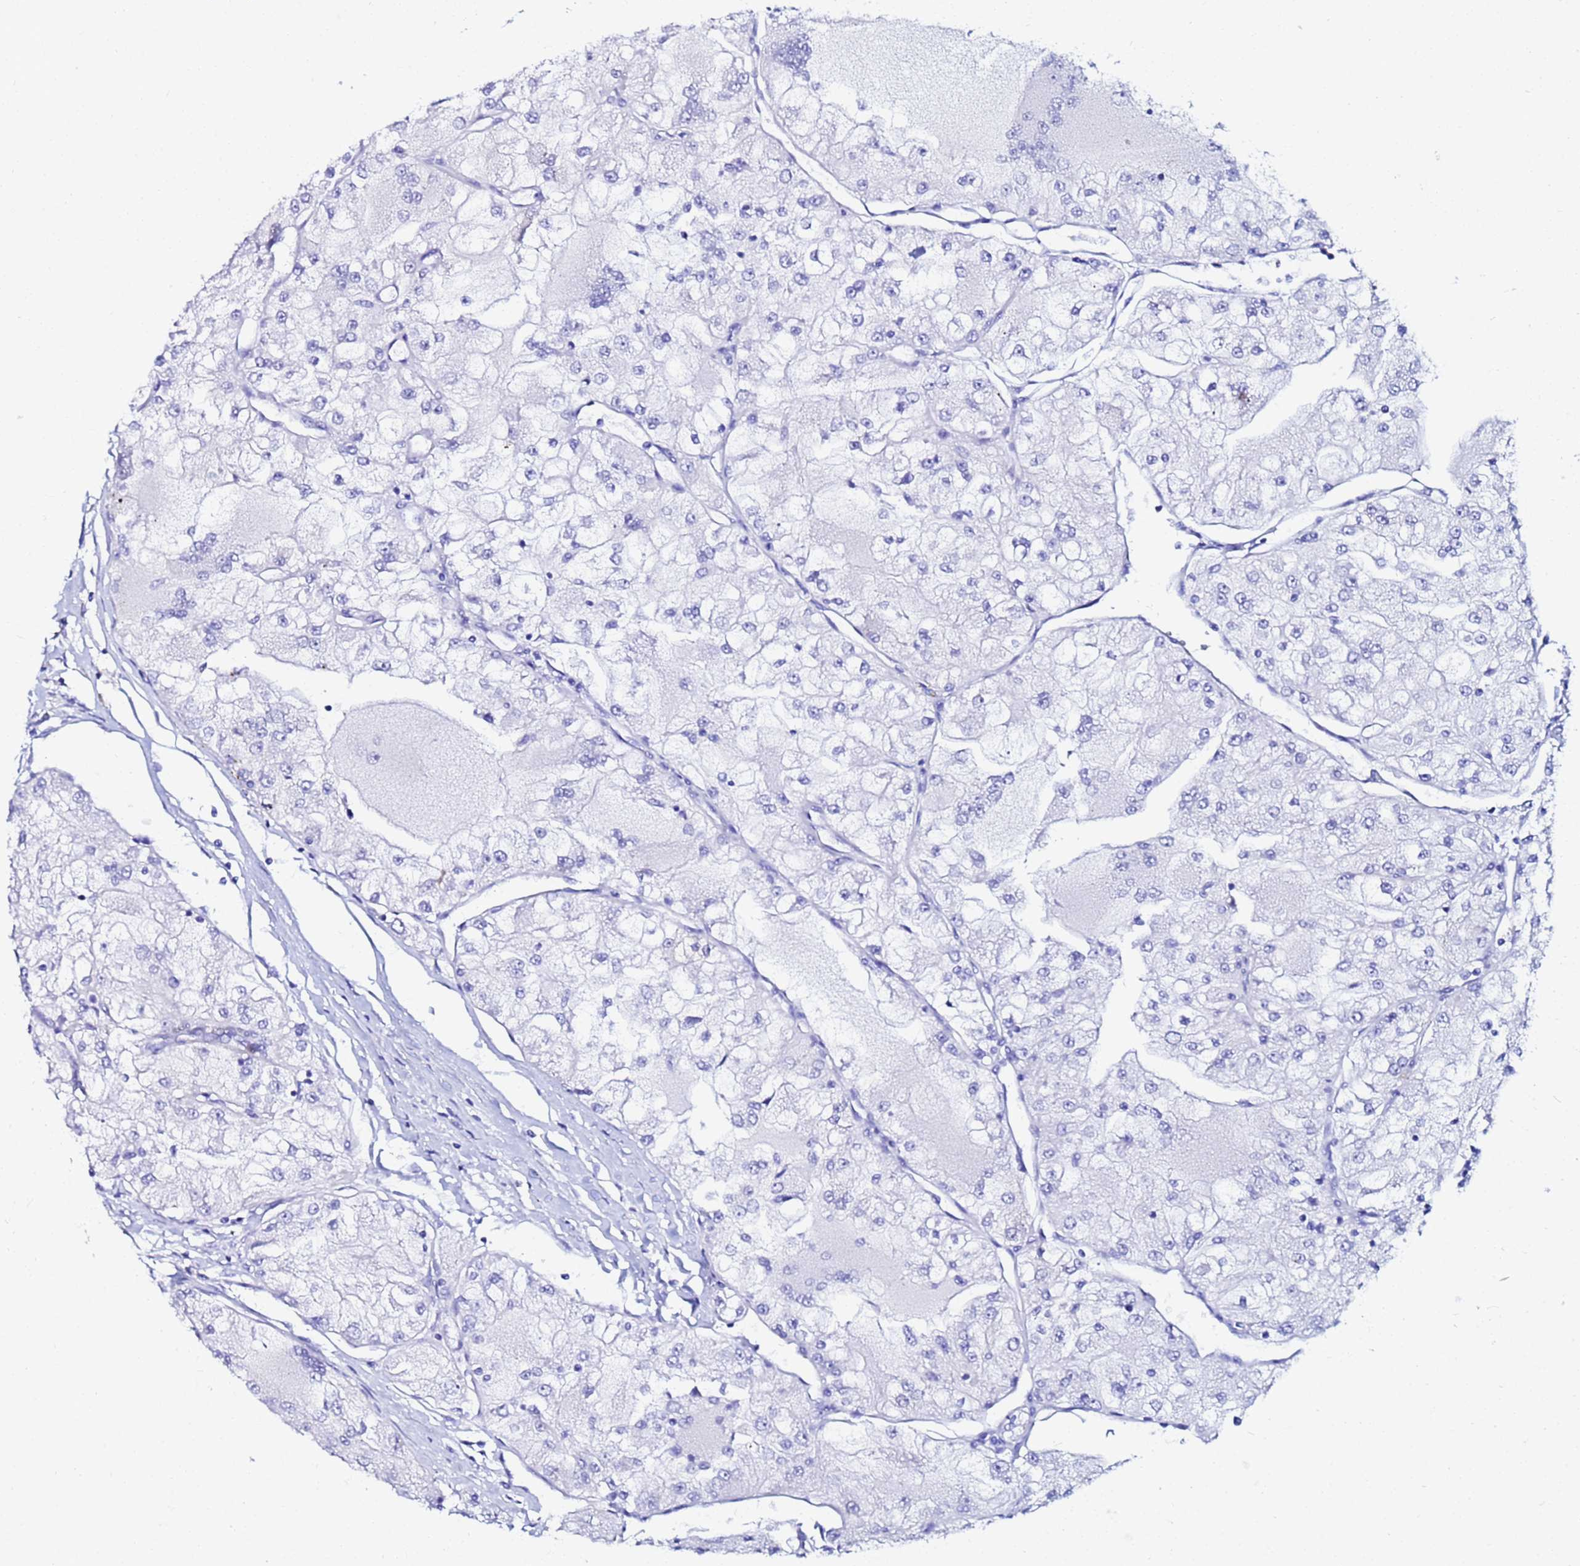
{"staining": {"intensity": "negative", "quantity": "none", "location": "none"}, "tissue": "renal cancer", "cell_type": "Tumor cells", "image_type": "cancer", "snomed": [{"axis": "morphology", "description": "Adenocarcinoma, NOS"}, {"axis": "topography", "description": "Kidney"}], "caption": "A photomicrograph of renal adenocarcinoma stained for a protein exhibits no brown staining in tumor cells.", "gene": "PPP1R14C", "patient": {"sex": "female", "age": 72}}